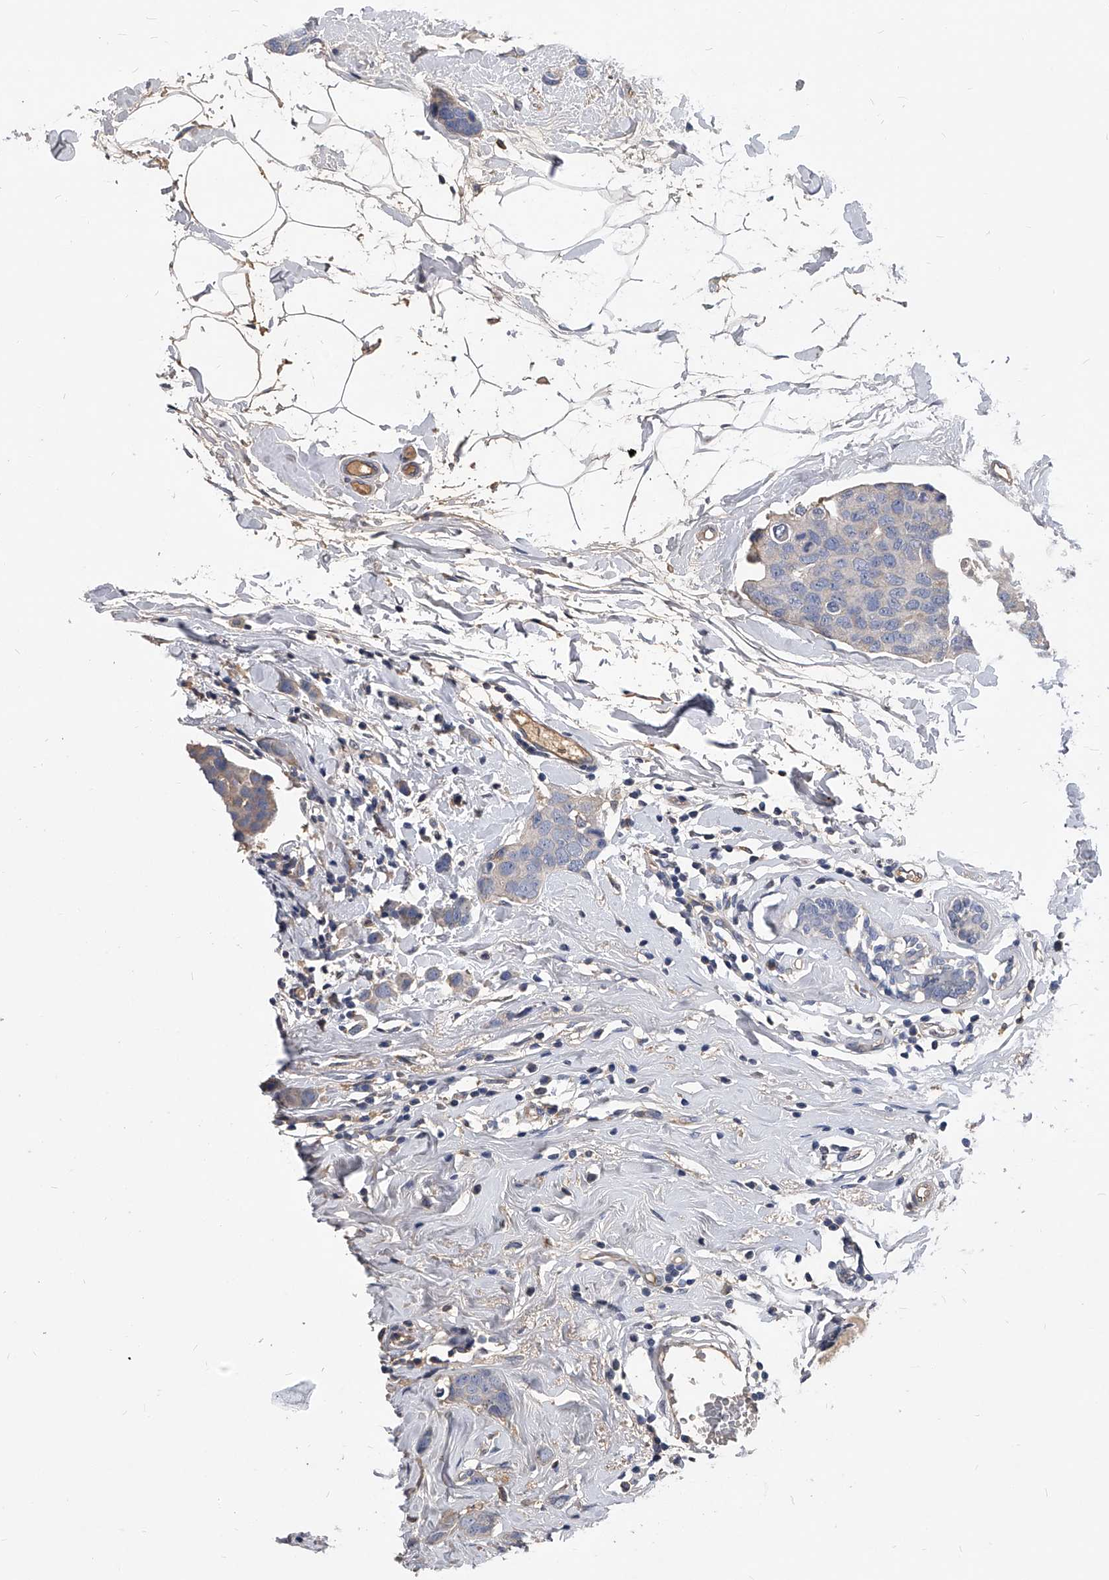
{"staining": {"intensity": "weak", "quantity": "<25%", "location": "cytoplasmic/membranous"}, "tissue": "breast cancer", "cell_type": "Tumor cells", "image_type": "cancer", "snomed": [{"axis": "morphology", "description": "Normal tissue, NOS"}, {"axis": "morphology", "description": "Duct carcinoma"}, {"axis": "topography", "description": "Breast"}], "caption": "Immunohistochemistry (IHC) micrograph of neoplastic tissue: human breast cancer stained with DAB (3,3'-diaminobenzidine) reveals no significant protein staining in tumor cells. (Brightfield microscopy of DAB (3,3'-diaminobenzidine) IHC at high magnification).", "gene": "HOMER3", "patient": {"sex": "female", "age": 50}}